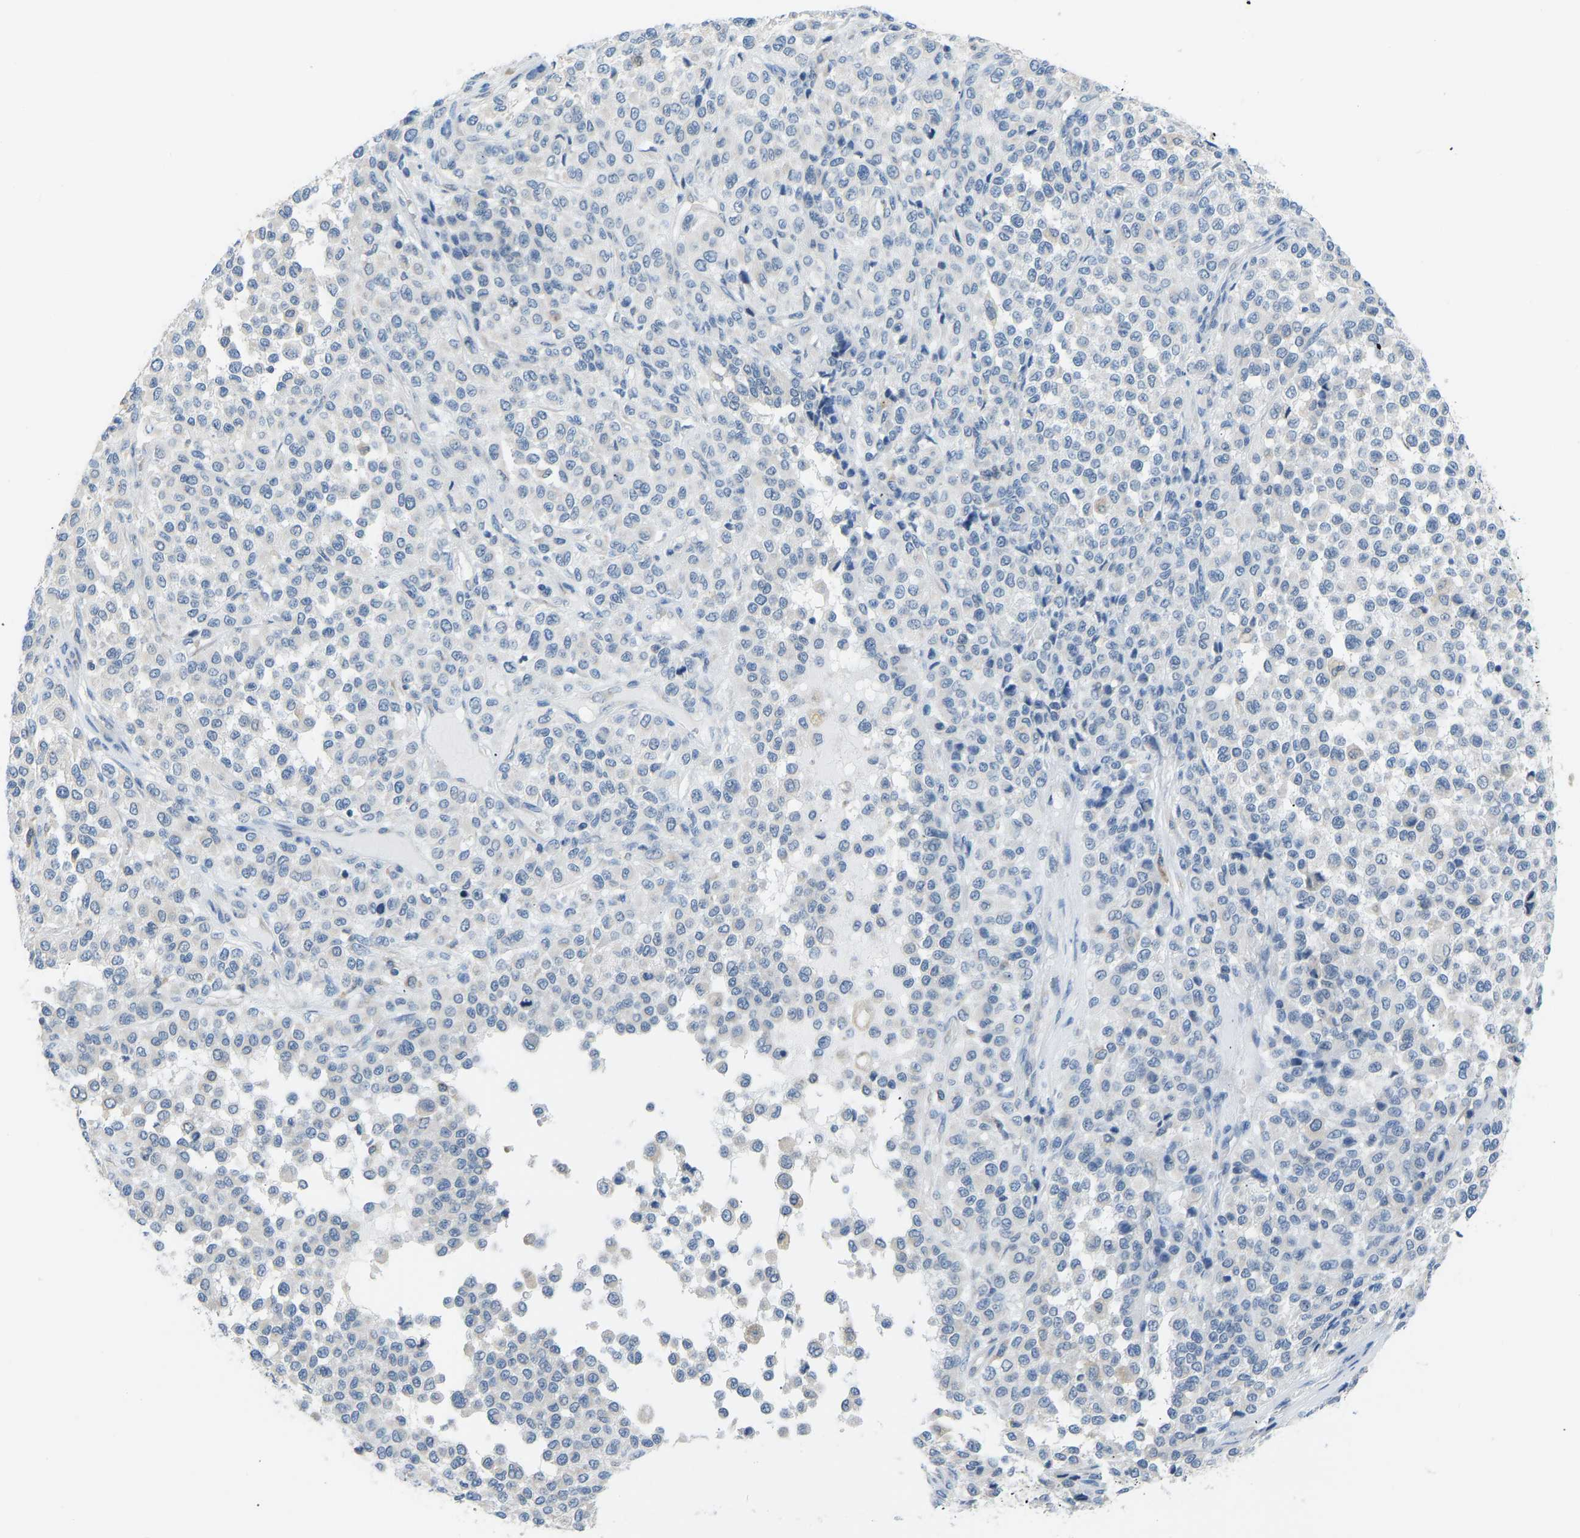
{"staining": {"intensity": "negative", "quantity": "none", "location": "none"}, "tissue": "melanoma", "cell_type": "Tumor cells", "image_type": "cancer", "snomed": [{"axis": "morphology", "description": "Malignant melanoma, Metastatic site"}, {"axis": "topography", "description": "Pancreas"}], "caption": "Melanoma was stained to show a protein in brown. There is no significant staining in tumor cells. (Brightfield microscopy of DAB immunohistochemistry at high magnification).", "gene": "VRK1", "patient": {"sex": "female", "age": 30}}